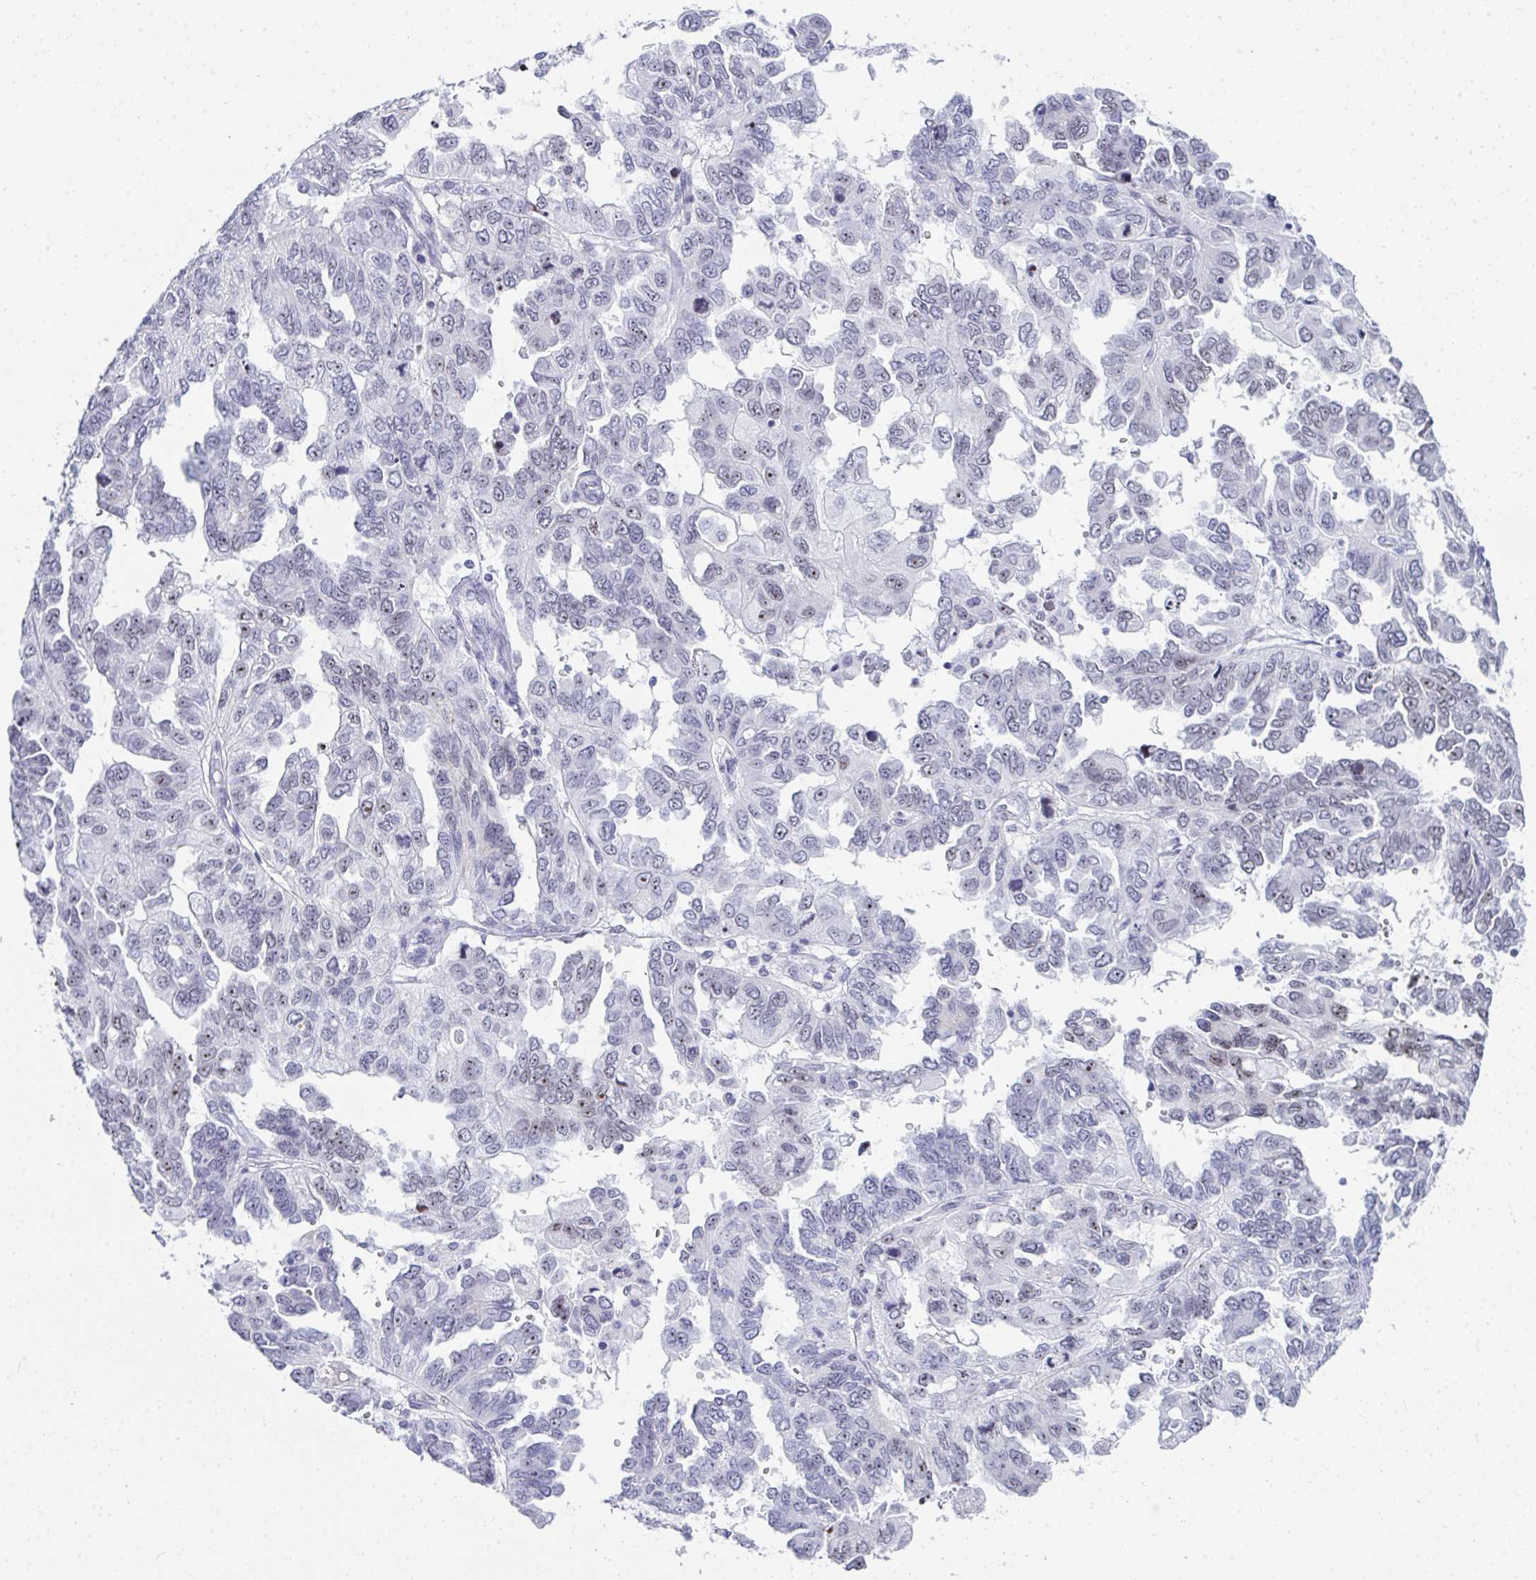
{"staining": {"intensity": "weak", "quantity": "<25%", "location": "nuclear"}, "tissue": "ovarian cancer", "cell_type": "Tumor cells", "image_type": "cancer", "snomed": [{"axis": "morphology", "description": "Cystadenocarcinoma, serous, NOS"}, {"axis": "topography", "description": "Ovary"}], "caption": "DAB immunohistochemical staining of human ovarian serous cystadenocarcinoma demonstrates no significant expression in tumor cells. The staining is performed using DAB (3,3'-diaminobenzidine) brown chromogen with nuclei counter-stained in using hematoxylin.", "gene": "NOP10", "patient": {"sex": "female", "age": 53}}